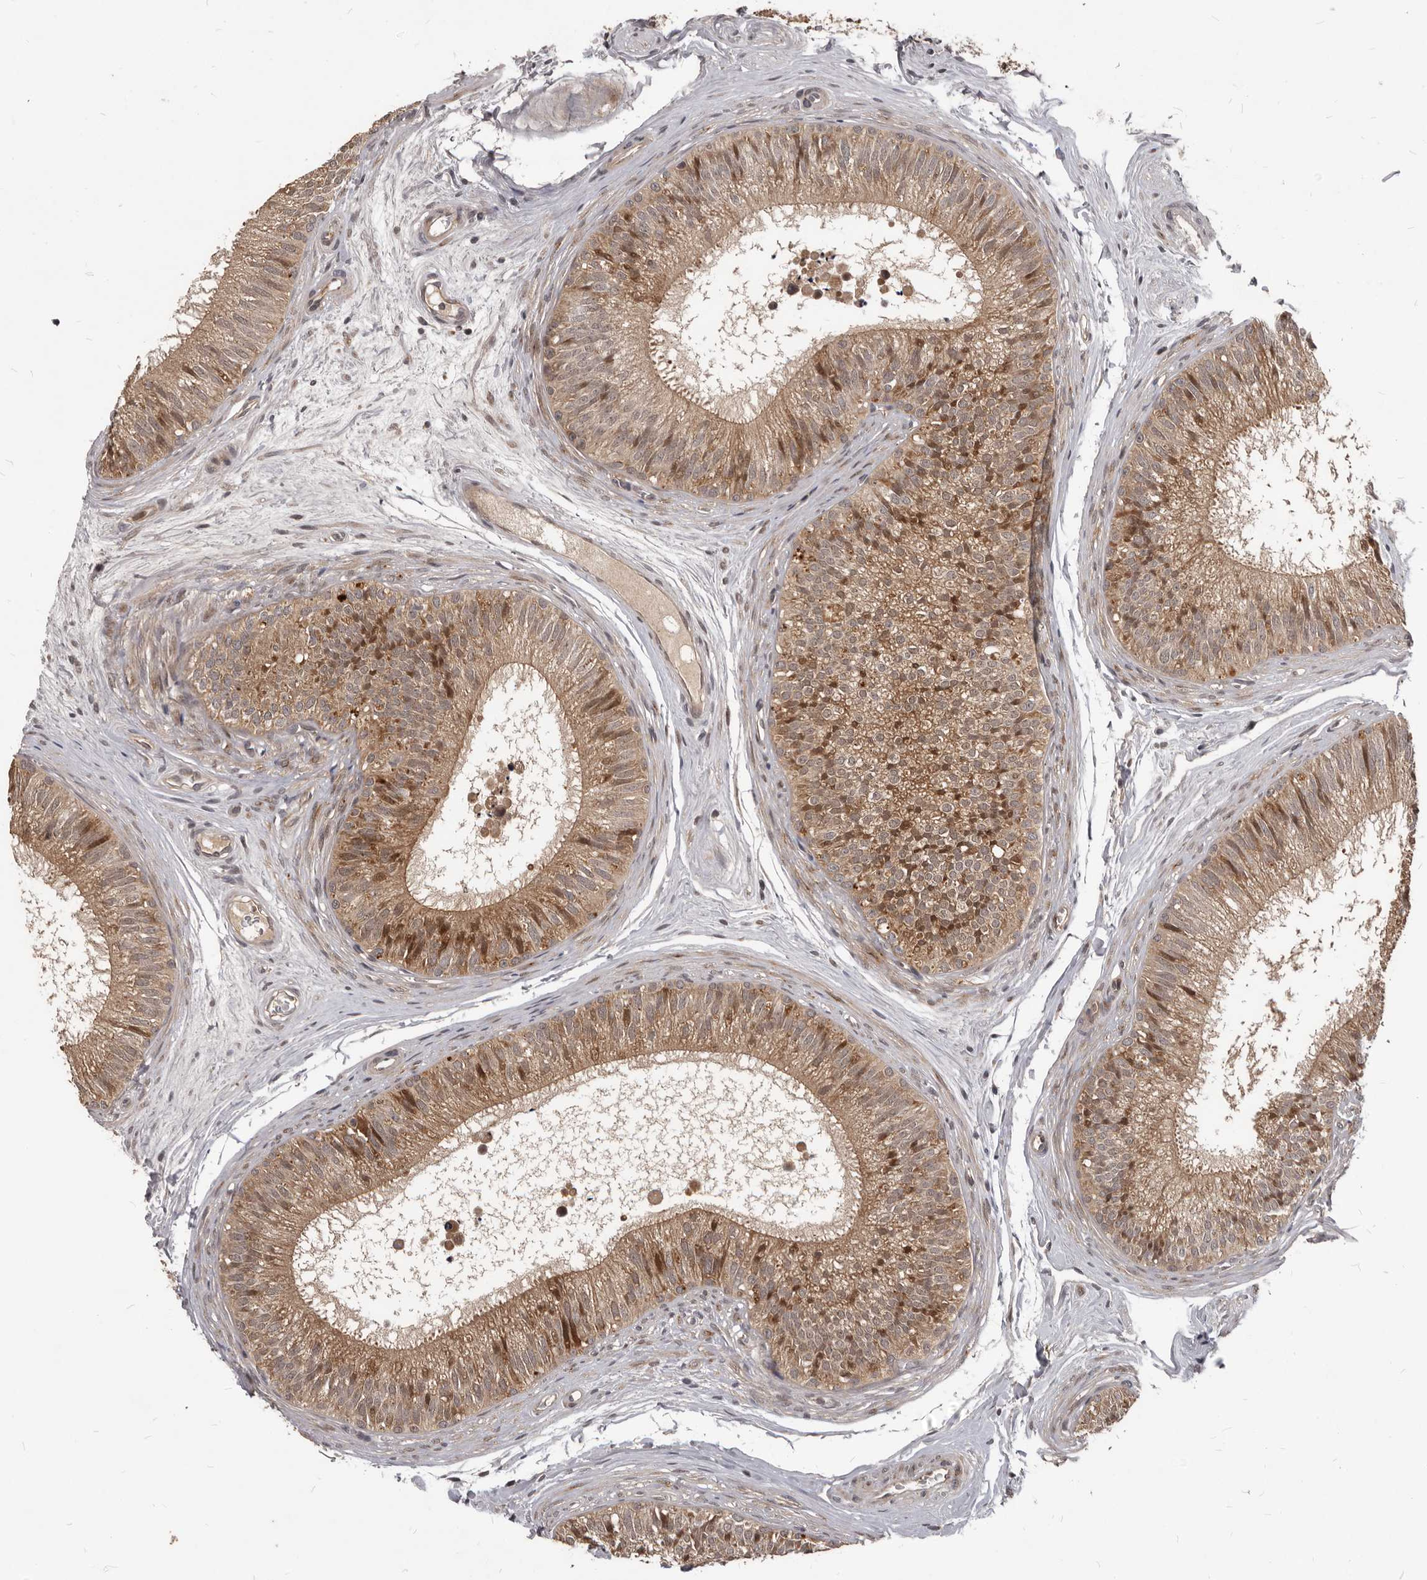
{"staining": {"intensity": "moderate", "quantity": ">75%", "location": "cytoplasmic/membranous"}, "tissue": "epididymis", "cell_type": "Glandular cells", "image_type": "normal", "snomed": [{"axis": "morphology", "description": "Normal tissue, NOS"}, {"axis": "topography", "description": "Epididymis"}], "caption": "Epididymis stained with a brown dye displays moderate cytoplasmic/membranous positive positivity in about >75% of glandular cells.", "gene": "GABPB2", "patient": {"sex": "male", "age": 29}}